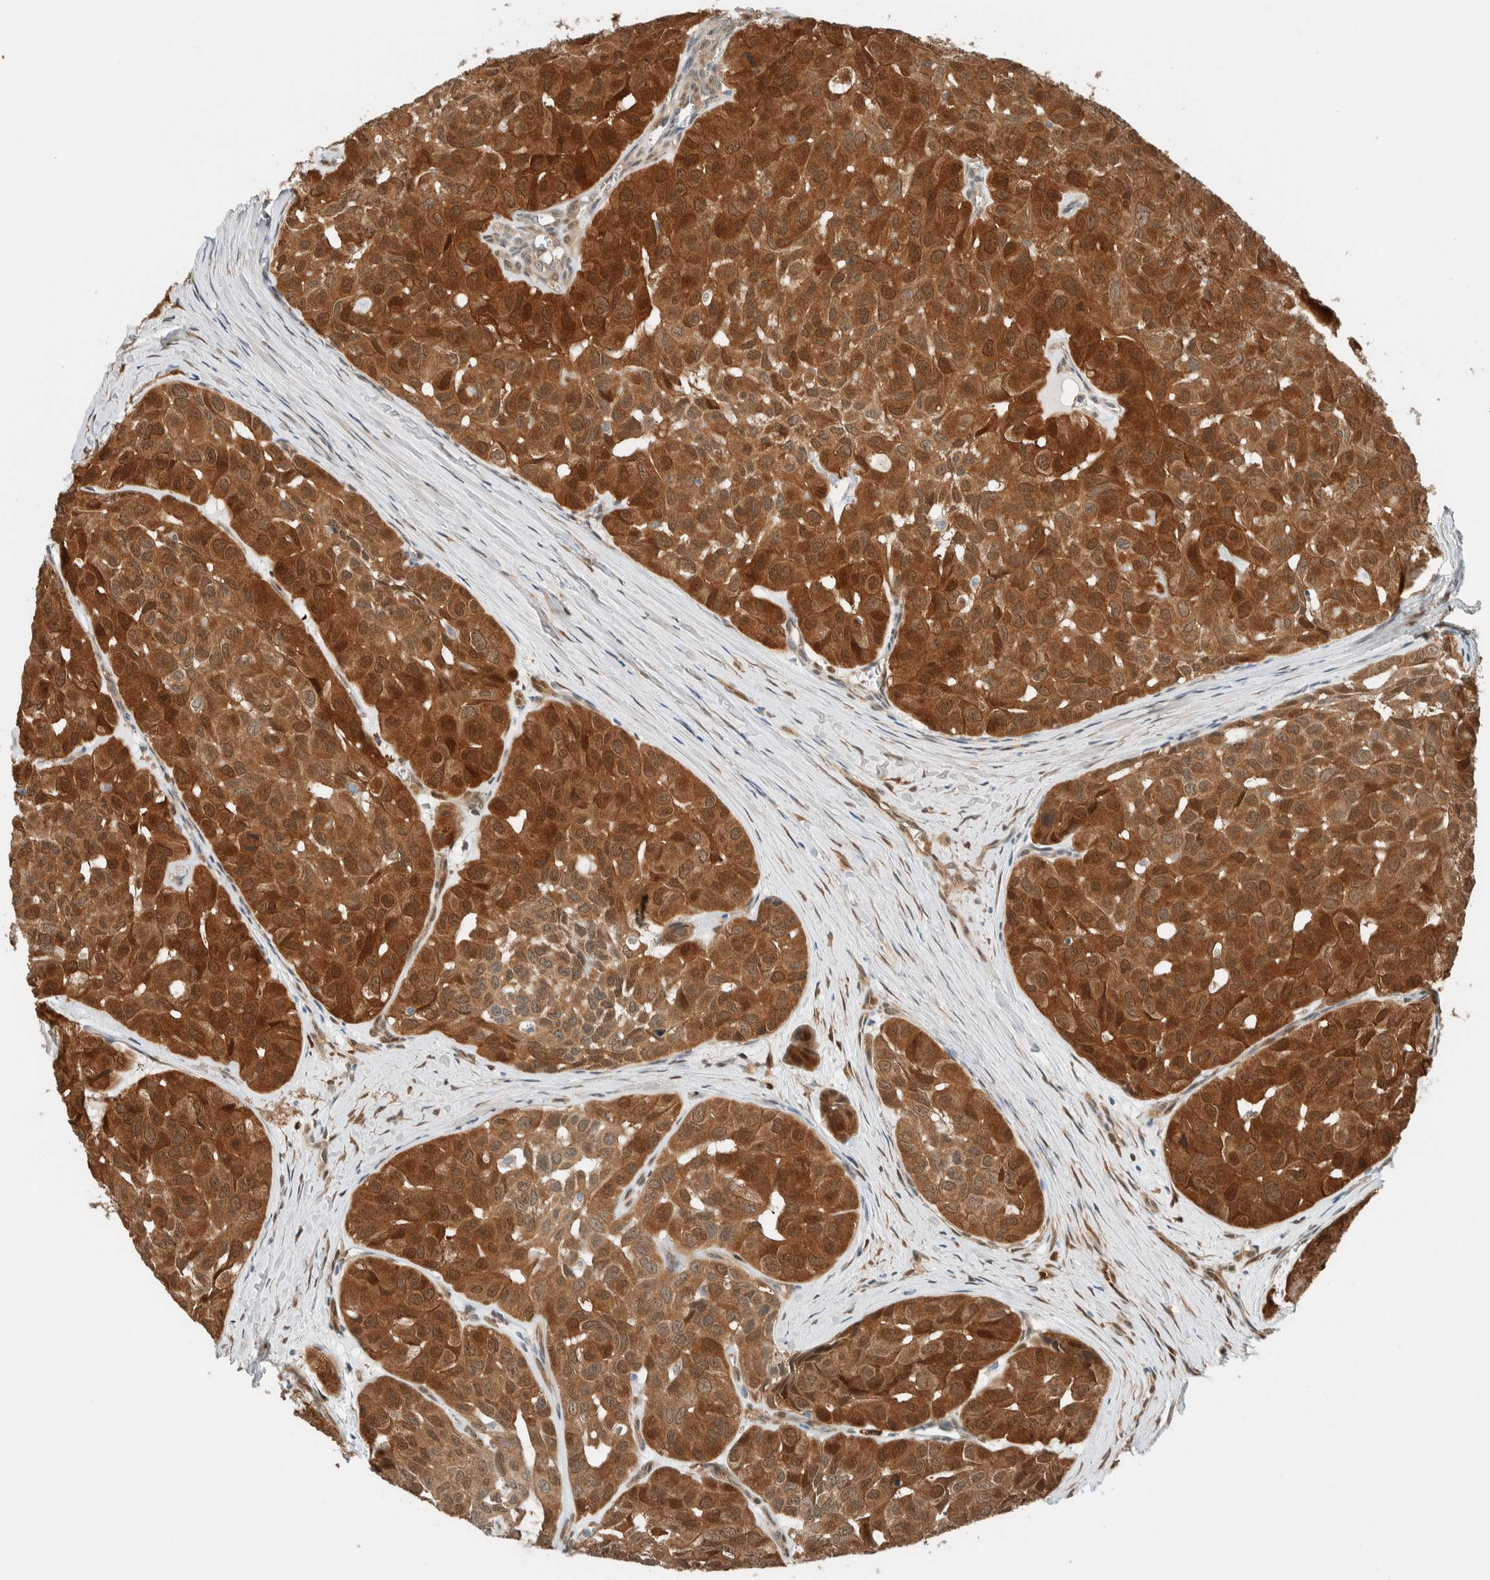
{"staining": {"intensity": "strong", "quantity": "25%-75%", "location": "cytoplasmic/membranous,nuclear"}, "tissue": "head and neck cancer", "cell_type": "Tumor cells", "image_type": "cancer", "snomed": [{"axis": "morphology", "description": "Adenocarcinoma, NOS"}, {"axis": "topography", "description": "Salivary gland, NOS"}, {"axis": "topography", "description": "Head-Neck"}], "caption": "A brown stain highlights strong cytoplasmic/membranous and nuclear positivity of a protein in head and neck adenocarcinoma tumor cells.", "gene": "NXN", "patient": {"sex": "female", "age": 76}}